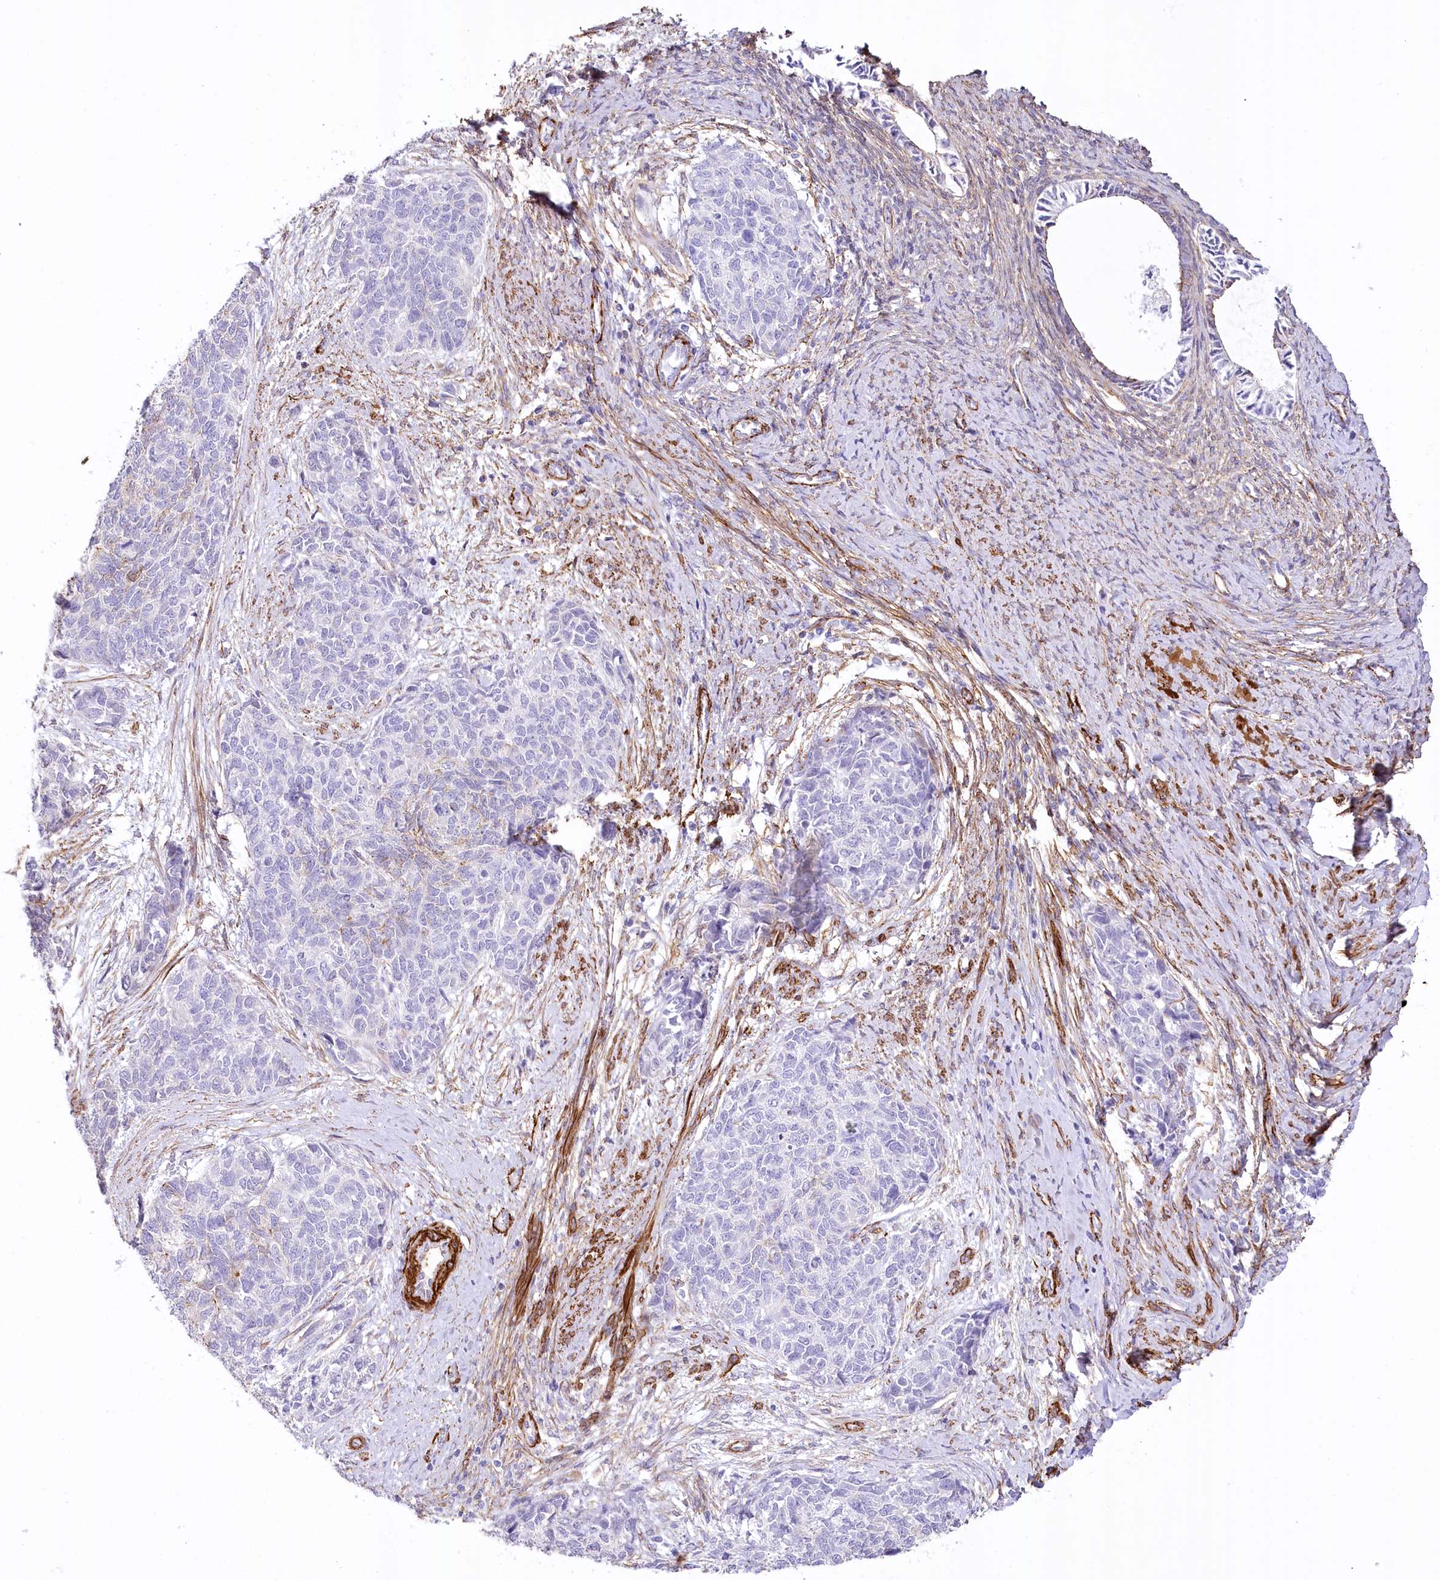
{"staining": {"intensity": "negative", "quantity": "none", "location": "none"}, "tissue": "cervical cancer", "cell_type": "Tumor cells", "image_type": "cancer", "snomed": [{"axis": "morphology", "description": "Squamous cell carcinoma, NOS"}, {"axis": "topography", "description": "Cervix"}], "caption": "This is an IHC photomicrograph of human cervical squamous cell carcinoma. There is no expression in tumor cells.", "gene": "SYNPO2", "patient": {"sex": "female", "age": 63}}